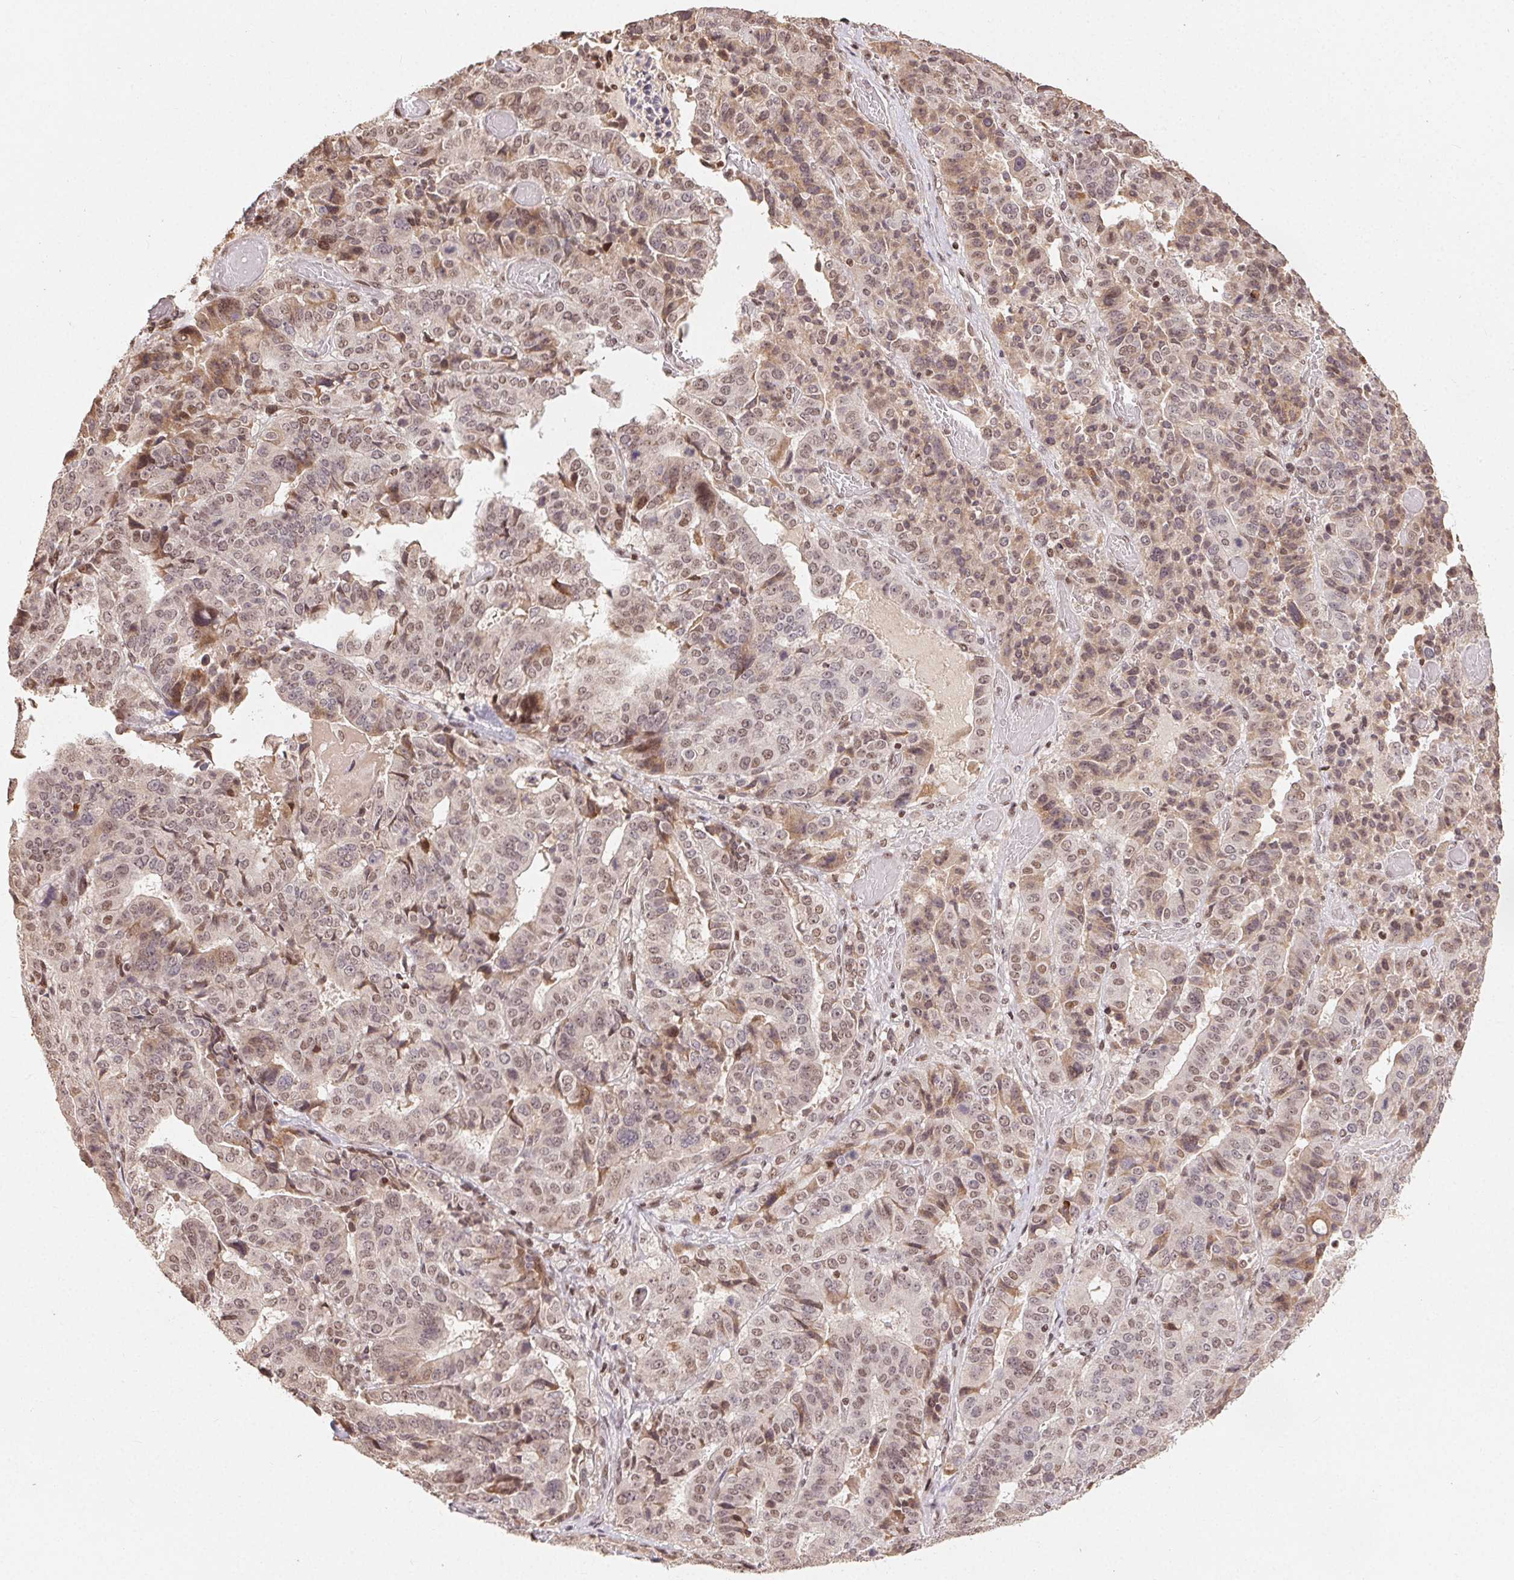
{"staining": {"intensity": "weak", "quantity": ">75%", "location": "nuclear"}, "tissue": "stomach cancer", "cell_type": "Tumor cells", "image_type": "cancer", "snomed": [{"axis": "morphology", "description": "Adenocarcinoma, NOS"}, {"axis": "topography", "description": "Stomach"}], "caption": "Stomach cancer (adenocarcinoma) tissue demonstrates weak nuclear expression in approximately >75% of tumor cells, visualized by immunohistochemistry.", "gene": "MAPKAPK2", "patient": {"sex": "male", "age": 48}}